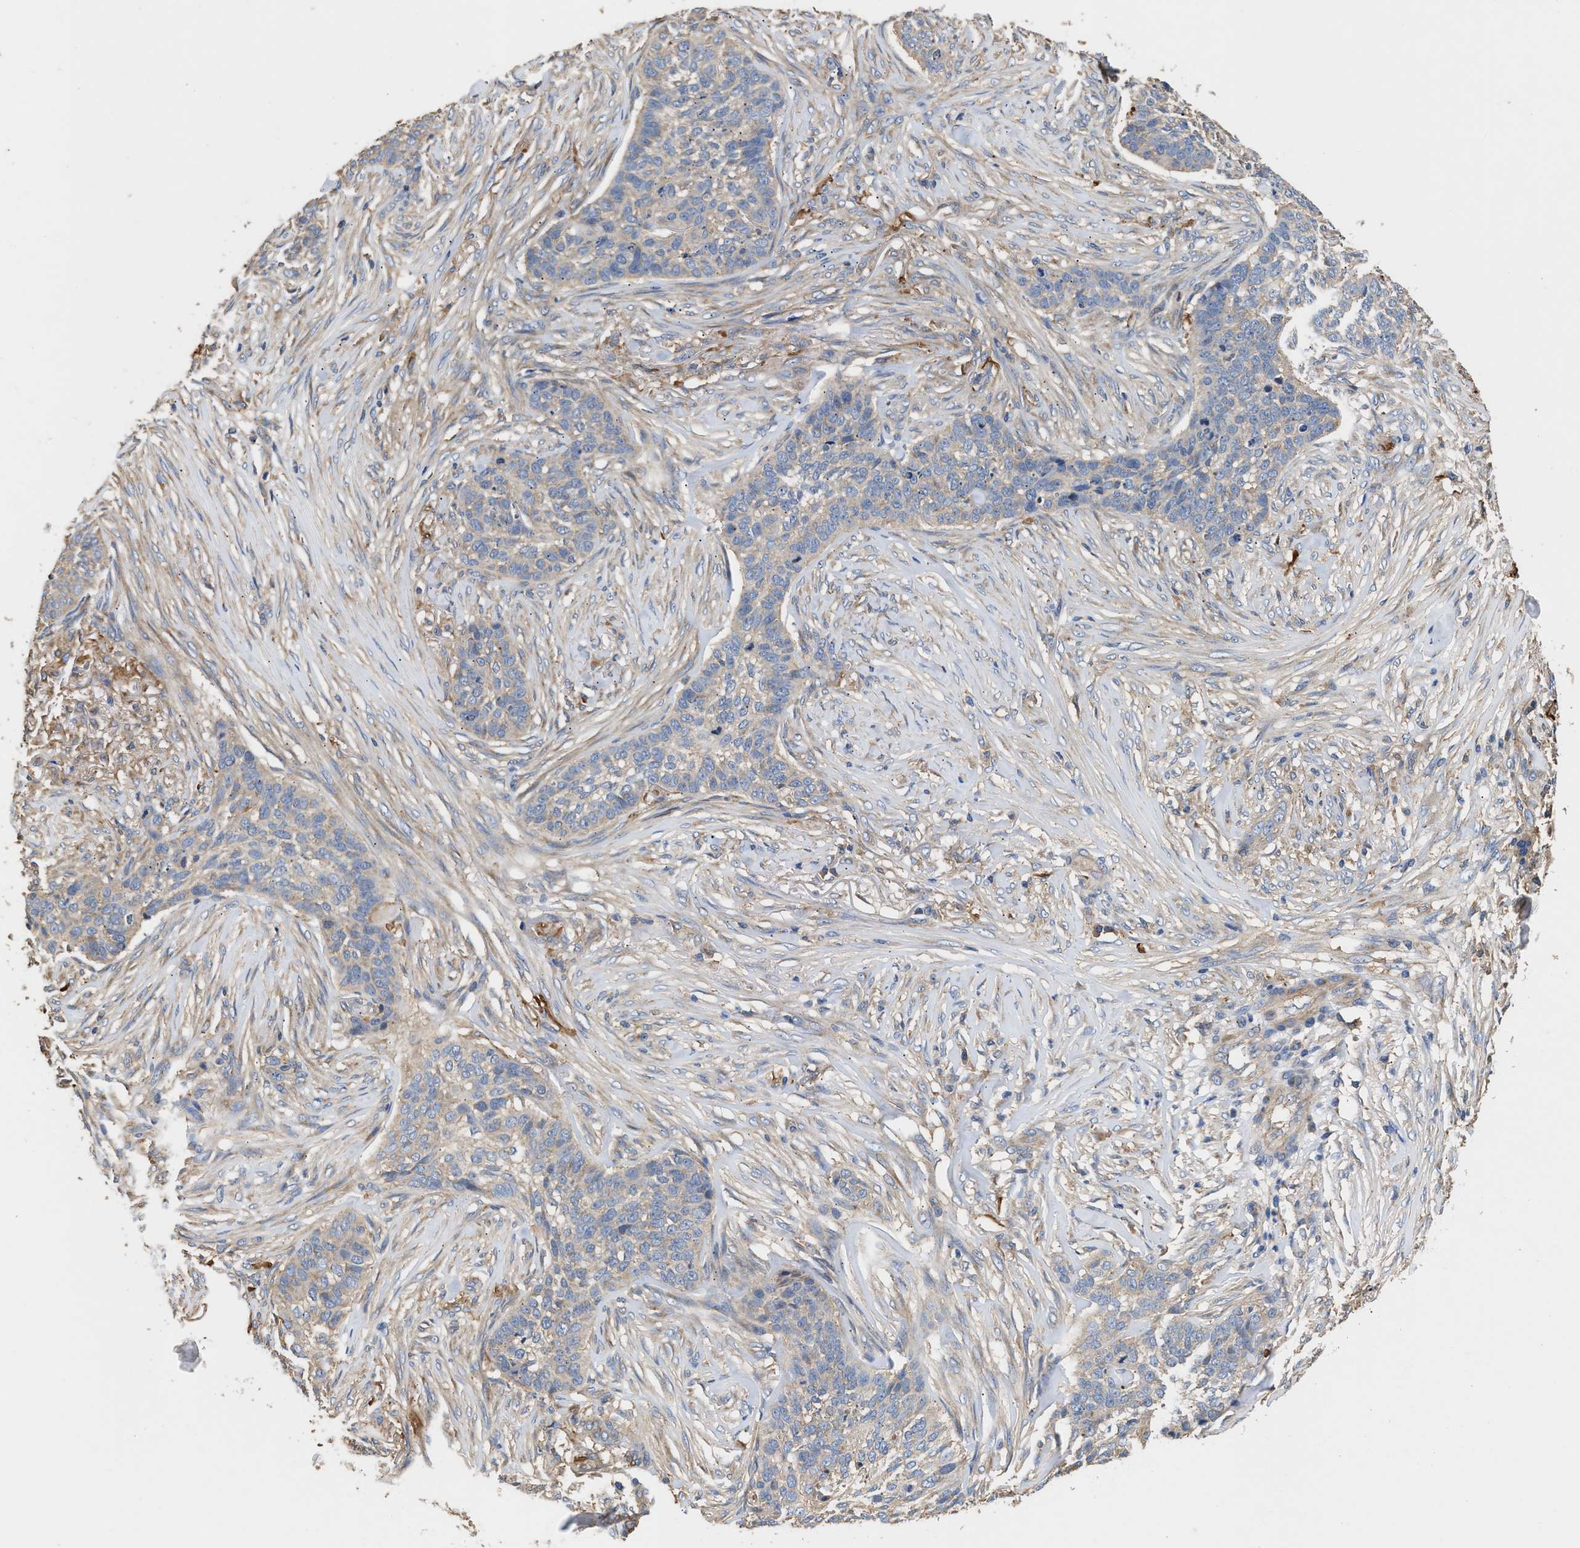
{"staining": {"intensity": "negative", "quantity": "none", "location": "none"}, "tissue": "skin cancer", "cell_type": "Tumor cells", "image_type": "cancer", "snomed": [{"axis": "morphology", "description": "Basal cell carcinoma"}, {"axis": "topography", "description": "Skin"}], "caption": "An immunohistochemistry image of basal cell carcinoma (skin) is shown. There is no staining in tumor cells of basal cell carcinoma (skin). The staining is performed using DAB brown chromogen with nuclei counter-stained in using hematoxylin.", "gene": "KLB", "patient": {"sex": "male", "age": 85}}